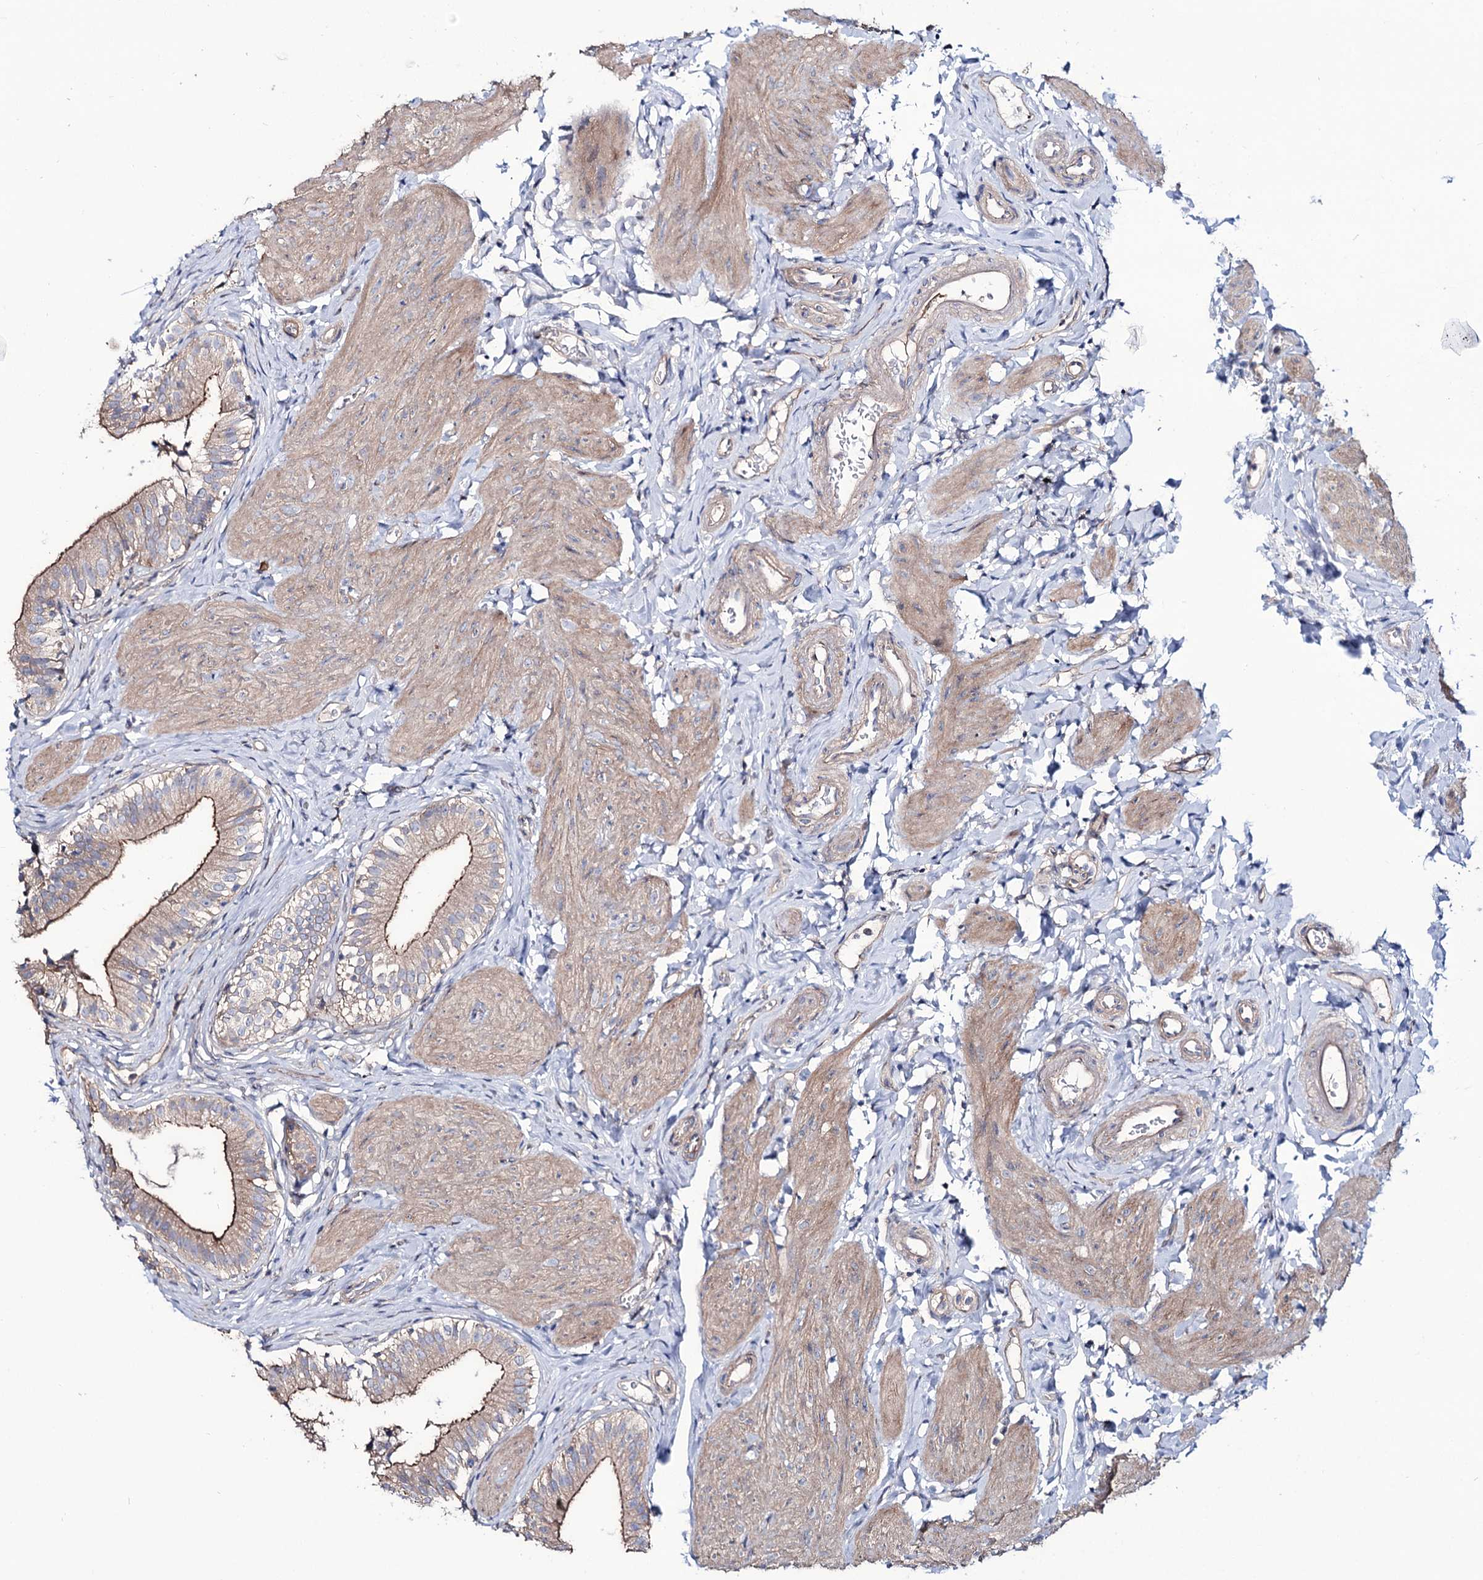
{"staining": {"intensity": "moderate", "quantity": "25%-75%", "location": "cytoplasmic/membranous"}, "tissue": "gallbladder", "cell_type": "Glandular cells", "image_type": "normal", "snomed": [{"axis": "morphology", "description": "Normal tissue, NOS"}, {"axis": "topography", "description": "Gallbladder"}], "caption": "Gallbladder stained for a protein (brown) demonstrates moderate cytoplasmic/membranous positive positivity in approximately 25%-75% of glandular cells.", "gene": "SEC24A", "patient": {"sex": "female", "age": 47}}